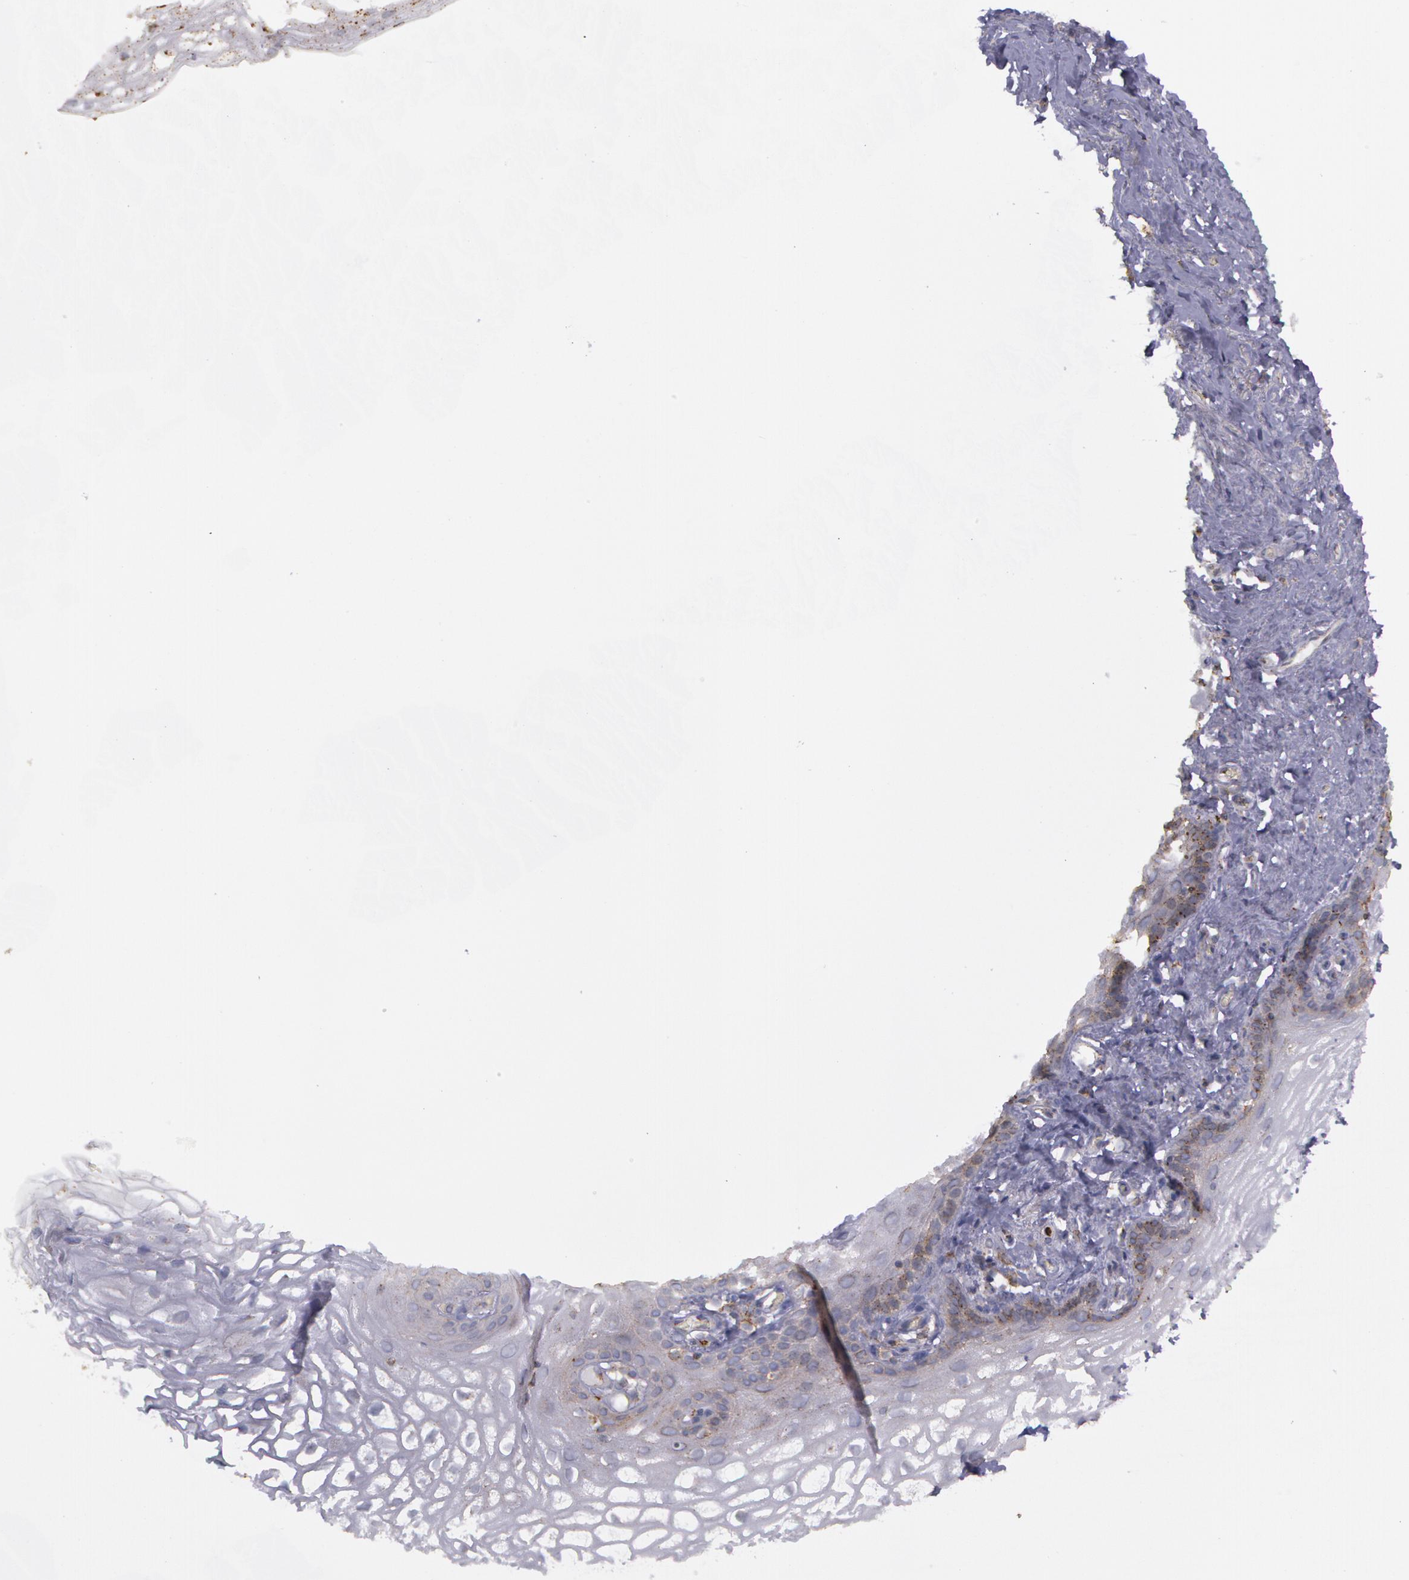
{"staining": {"intensity": "weak", "quantity": "<25%", "location": "cytoplasmic/membranous"}, "tissue": "vagina", "cell_type": "Squamous epithelial cells", "image_type": "normal", "snomed": [{"axis": "morphology", "description": "Normal tissue, NOS"}, {"axis": "topography", "description": "Vagina"}], "caption": "Immunohistochemical staining of normal human vagina exhibits no significant positivity in squamous epithelial cells. The staining is performed using DAB (3,3'-diaminobenzidine) brown chromogen with nuclei counter-stained in using hematoxylin.", "gene": "FLOT2", "patient": {"sex": "female", "age": 61}}